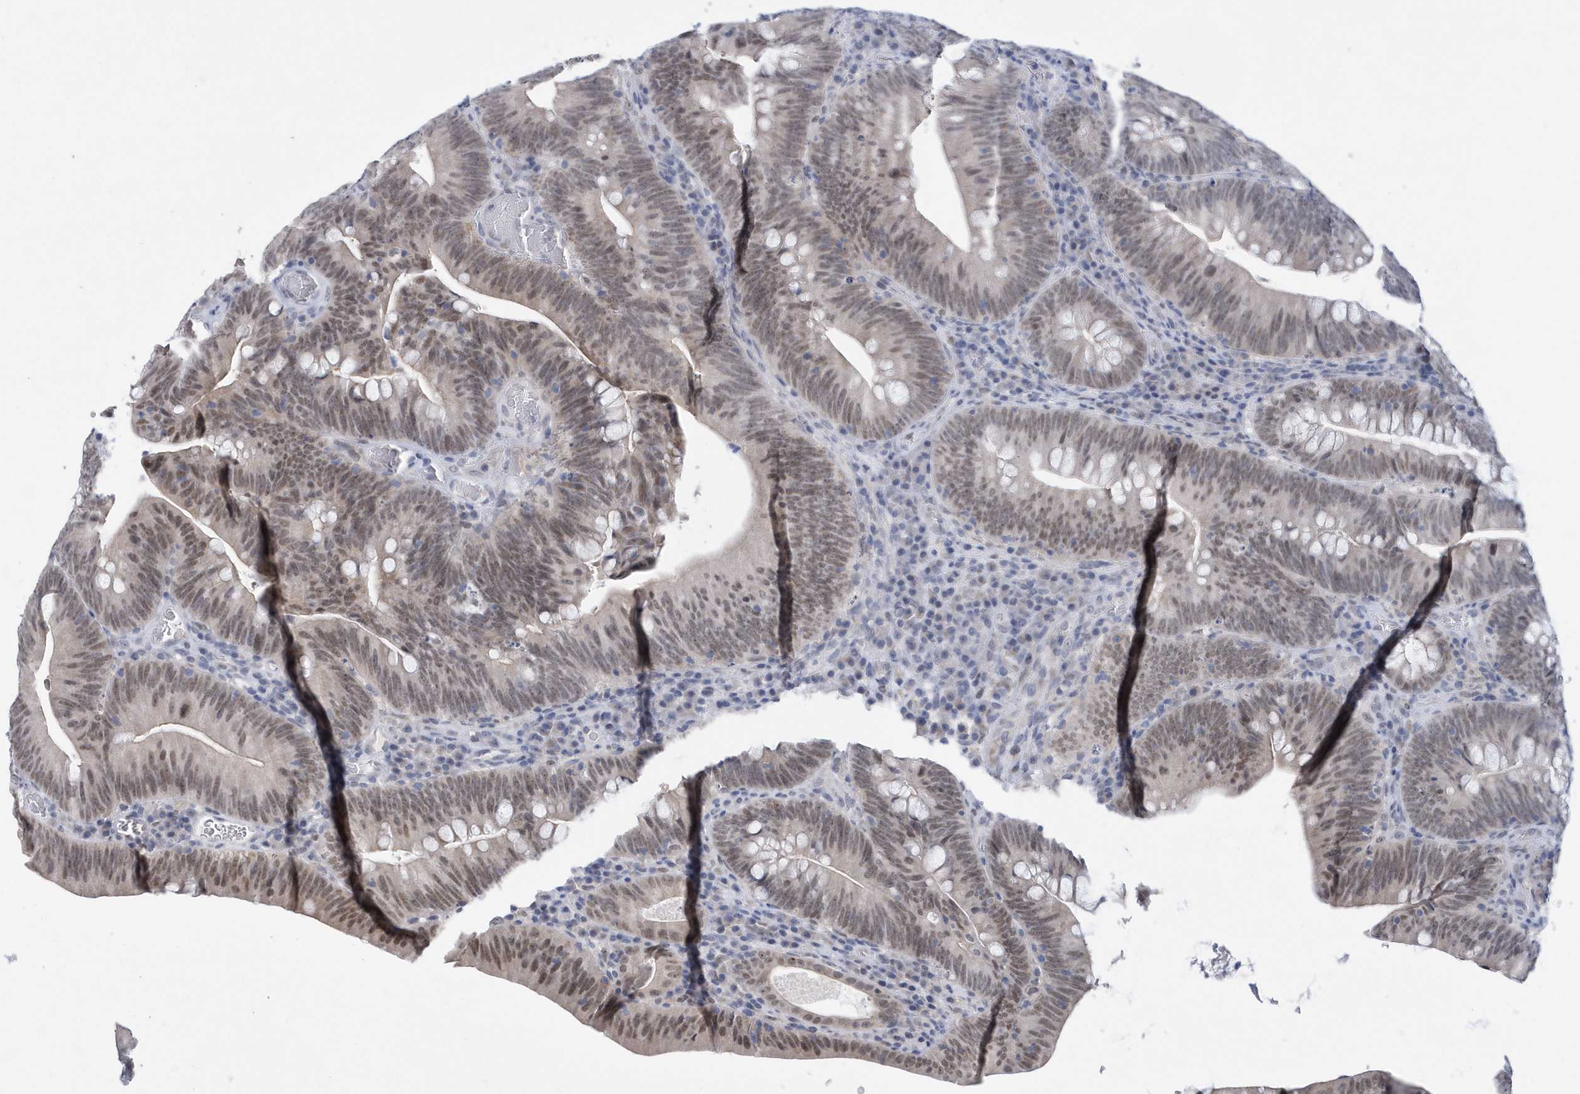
{"staining": {"intensity": "moderate", "quantity": ">75%", "location": "nuclear"}, "tissue": "colorectal cancer", "cell_type": "Tumor cells", "image_type": "cancer", "snomed": [{"axis": "morphology", "description": "Normal tissue, NOS"}, {"axis": "topography", "description": "Colon"}], "caption": "The immunohistochemical stain shows moderate nuclear expression in tumor cells of colorectal cancer tissue. (DAB IHC, brown staining for protein, blue staining for nuclei).", "gene": "SRGAP3", "patient": {"sex": "female", "age": 82}}